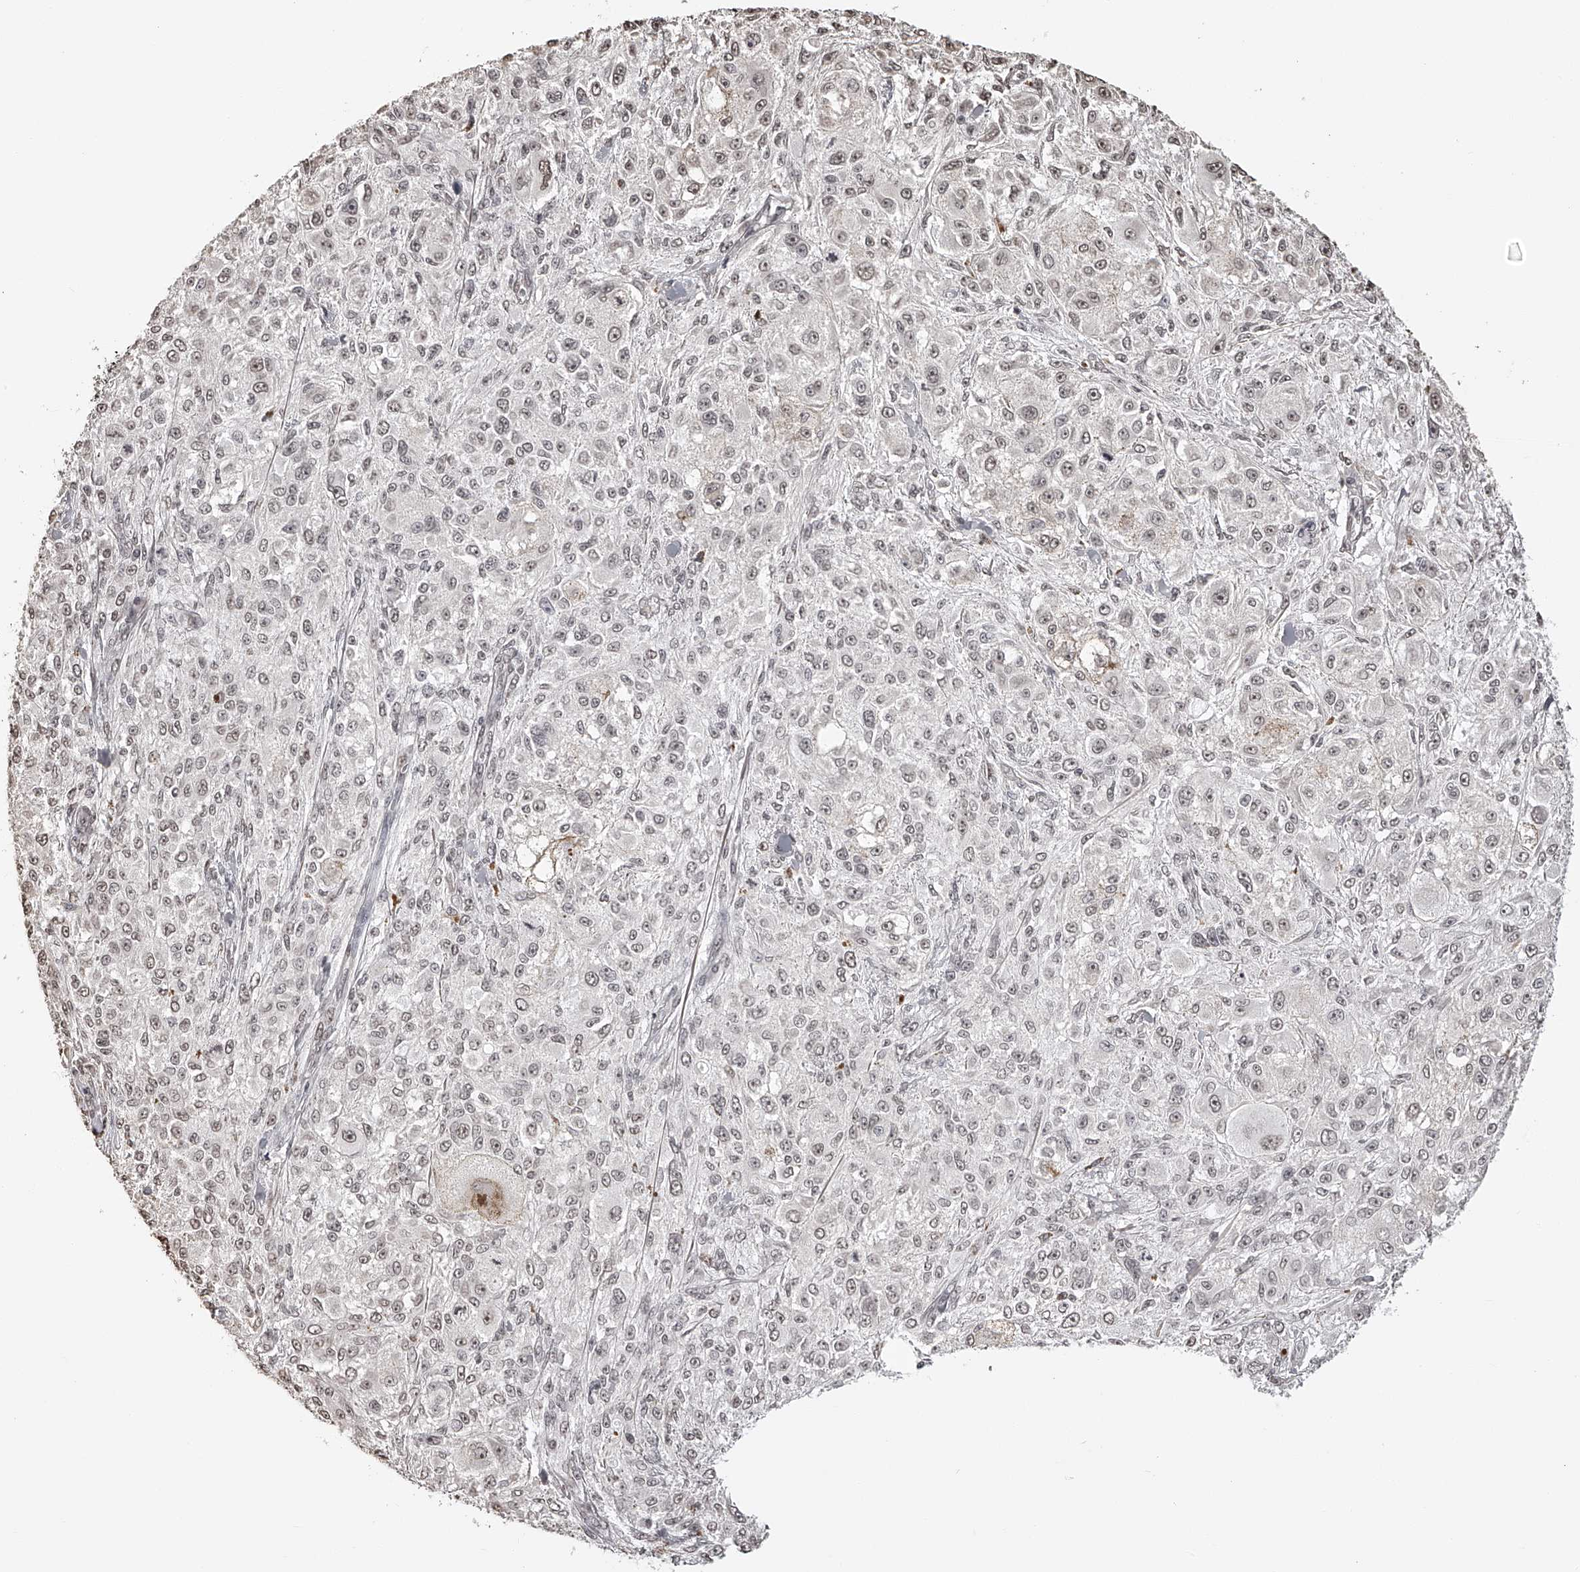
{"staining": {"intensity": "weak", "quantity": "25%-75%", "location": "nuclear"}, "tissue": "melanoma", "cell_type": "Tumor cells", "image_type": "cancer", "snomed": [{"axis": "morphology", "description": "Necrosis, NOS"}, {"axis": "morphology", "description": "Malignant melanoma, NOS"}, {"axis": "topography", "description": "Skin"}], "caption": "Protein expression analysis of human malignant melanoma reveals weak nuclear staining in about 25%-75% of tumor cells.", "gene": "ZNF503", "patient": {"sex": "female", "age": 87}}